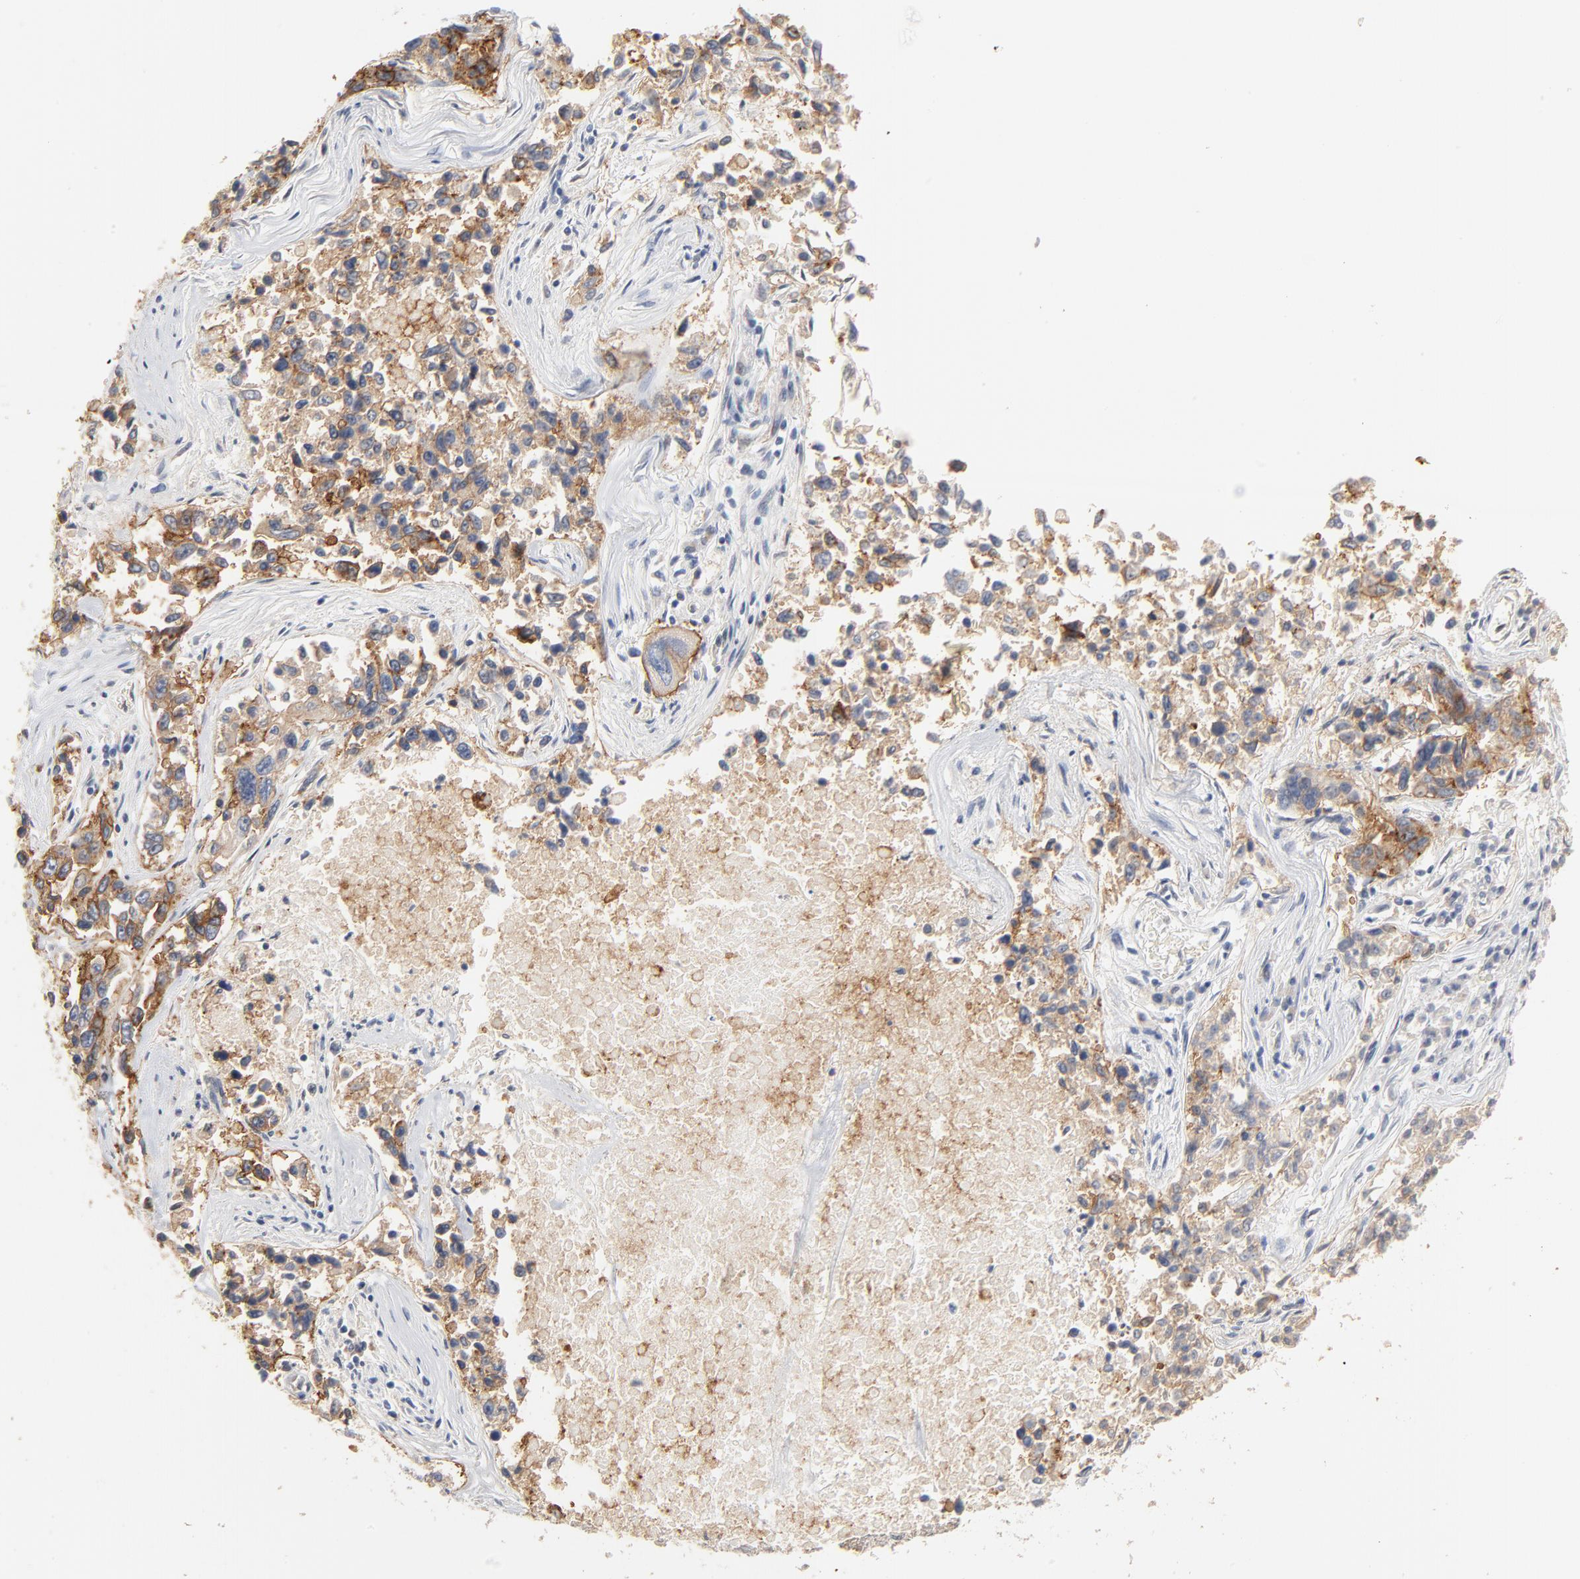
{"staining": {"intensity": "moderate", "quantity": "25%-75%", "location": "cytoplasmic/membranous"}, "tissue": "lung cancer", "cell_type": "Tumor cells", "image_type": "cancer", "snomed": [{"axis": "morphology", "description": "Adenocarcinoma, NOS"}, {"axis": "topography", "description": "Lung"}], "caption": "Lung cancer tissue demonstrates moderate cytoplasmic/membranous staining in about 25%-75% of tumor cells", "gene": "EPCAM", "patient": {"sex": "male", "age": 84}}